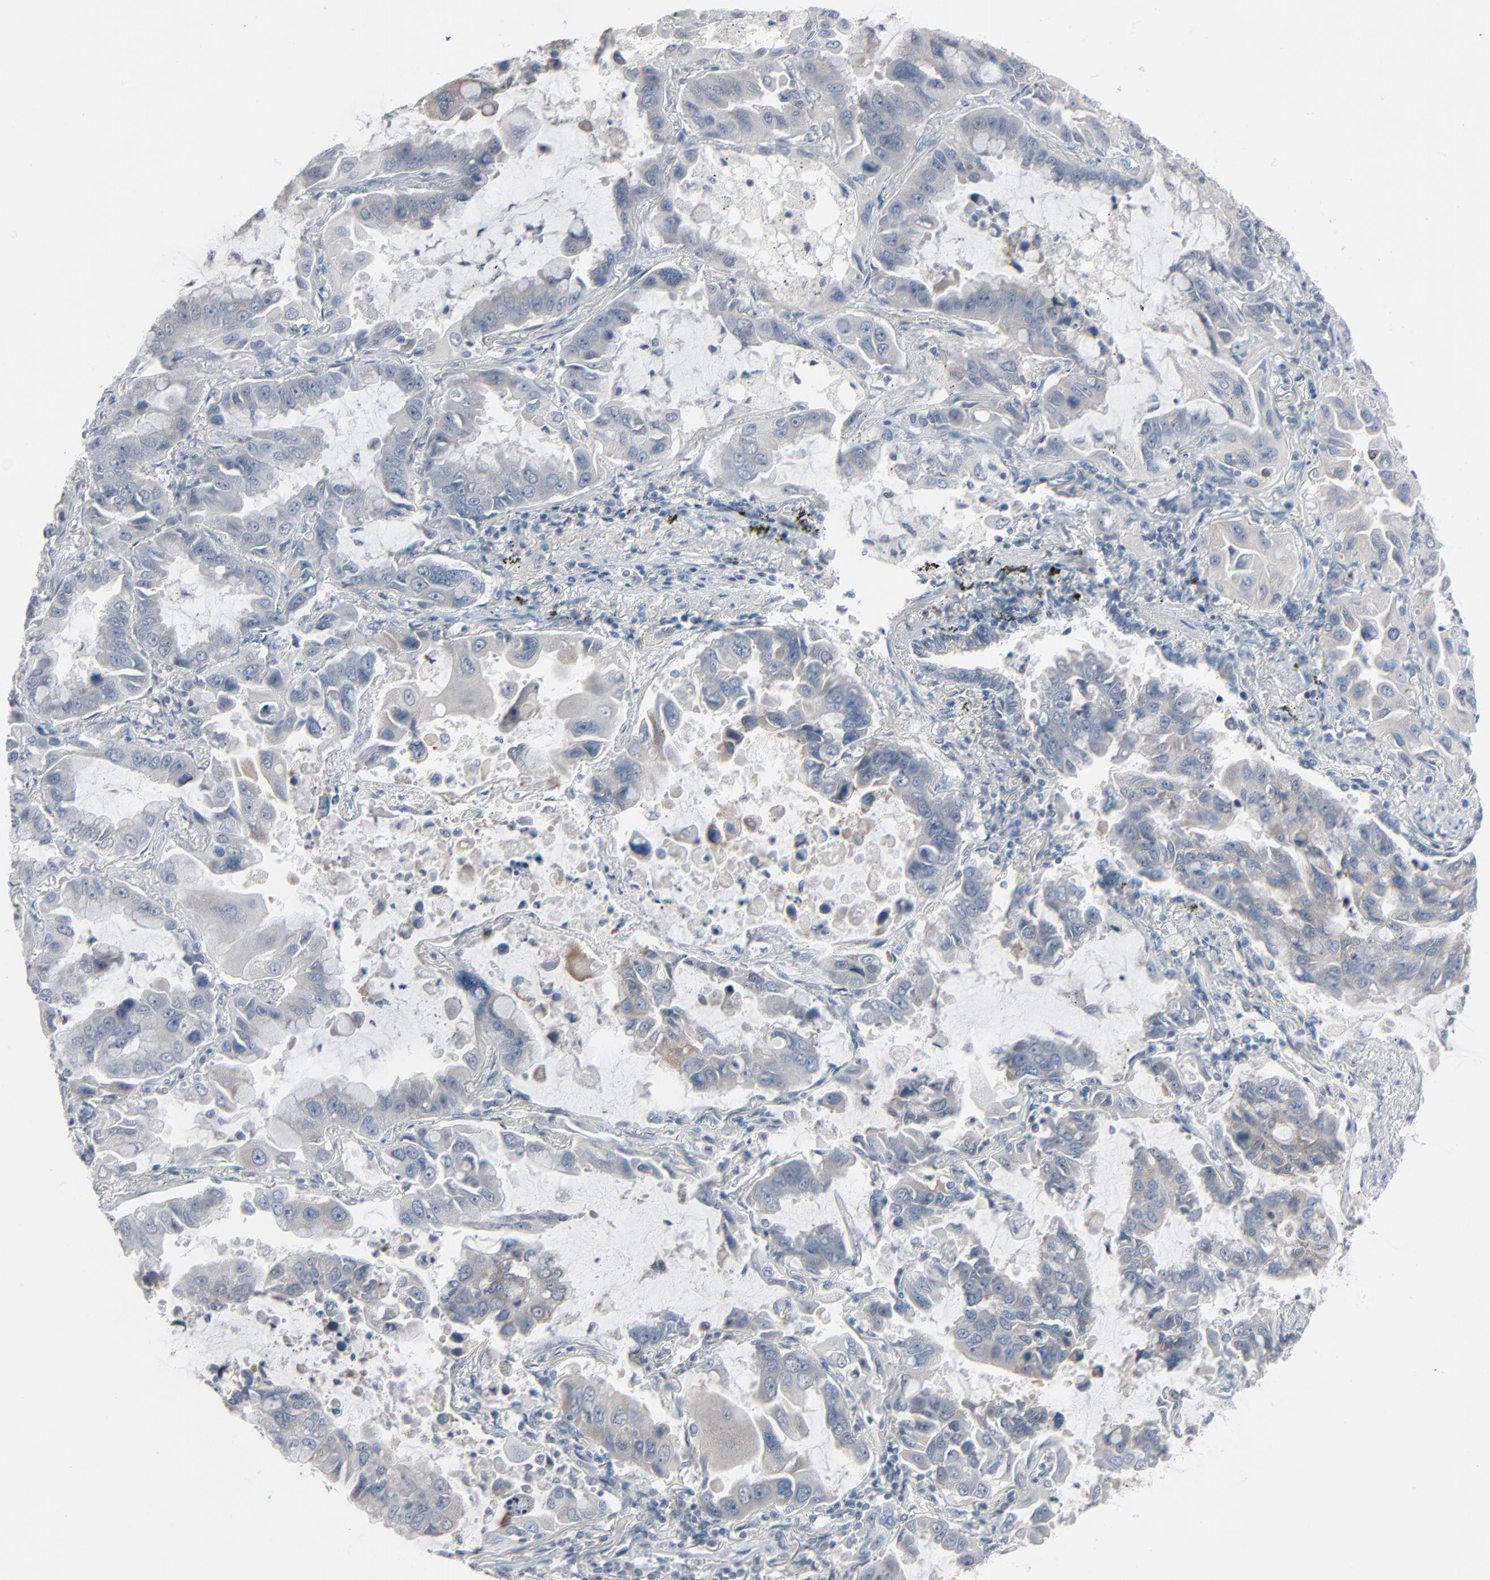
{"staining": {"intensity": "moderate", "quantity": "25%-75%", "location": "cytoplasmic/membranous"}, "tissue": "lung cancer", "cell_type": "Tumor cells", "image_type": "cancer", "snomed": [{"axis": "morphology", "description": "Adenocarcinoma, NOS"}, {"axis": "topography", "description": "Lung"}], "caption": "Protein expression analysis of adenocarcinoma (lung) demonstrates moderate cytoplasmic/membranous expression in about 25%-75% of tumor cells.", "gene": "SAGE1", "patient": {"sex": "male", "age": 64}}